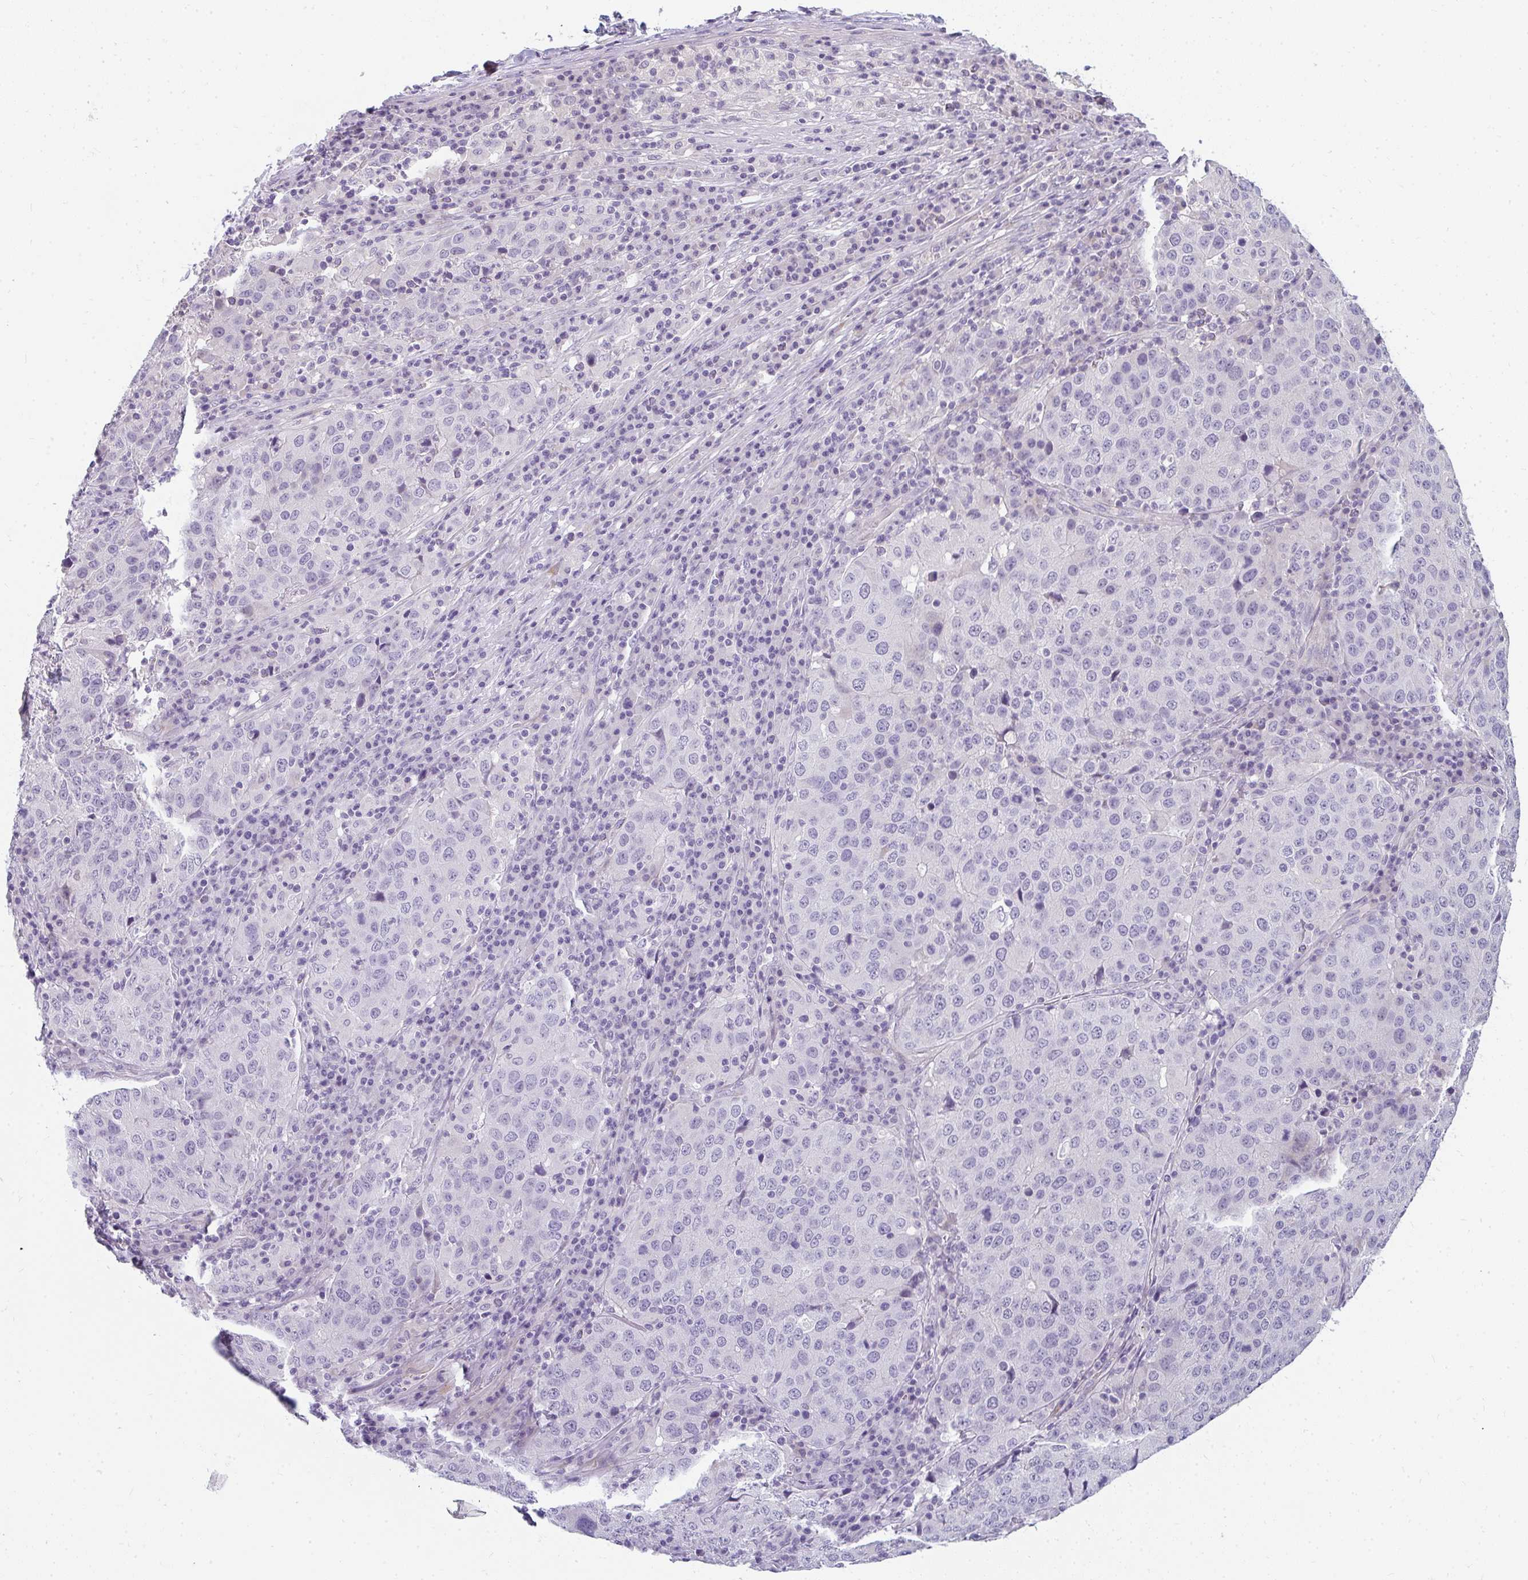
{"staining": {"intensity": "negative", "quantity": "none", "location": "none"}, "tissue": "stomach cancer", "cell_type": "Tumor cells", "image_type": "cancer", "snomed": [{"axis": "morphology", "description": "Adenocarcinoma, NOS"}, {"axis": "topography", "description": "Stomach"}], "caption": "High power microscopy photomicrograph of an immunohistochemistry (IHC) photomicrograph of stomach cancer, revealing no significant expression in tumor cells. (Brightfield microscopy of DAB IHC at high magnification).", "gene": "PPP1R3G", "patient": {"sex": "male", "age": 71}}